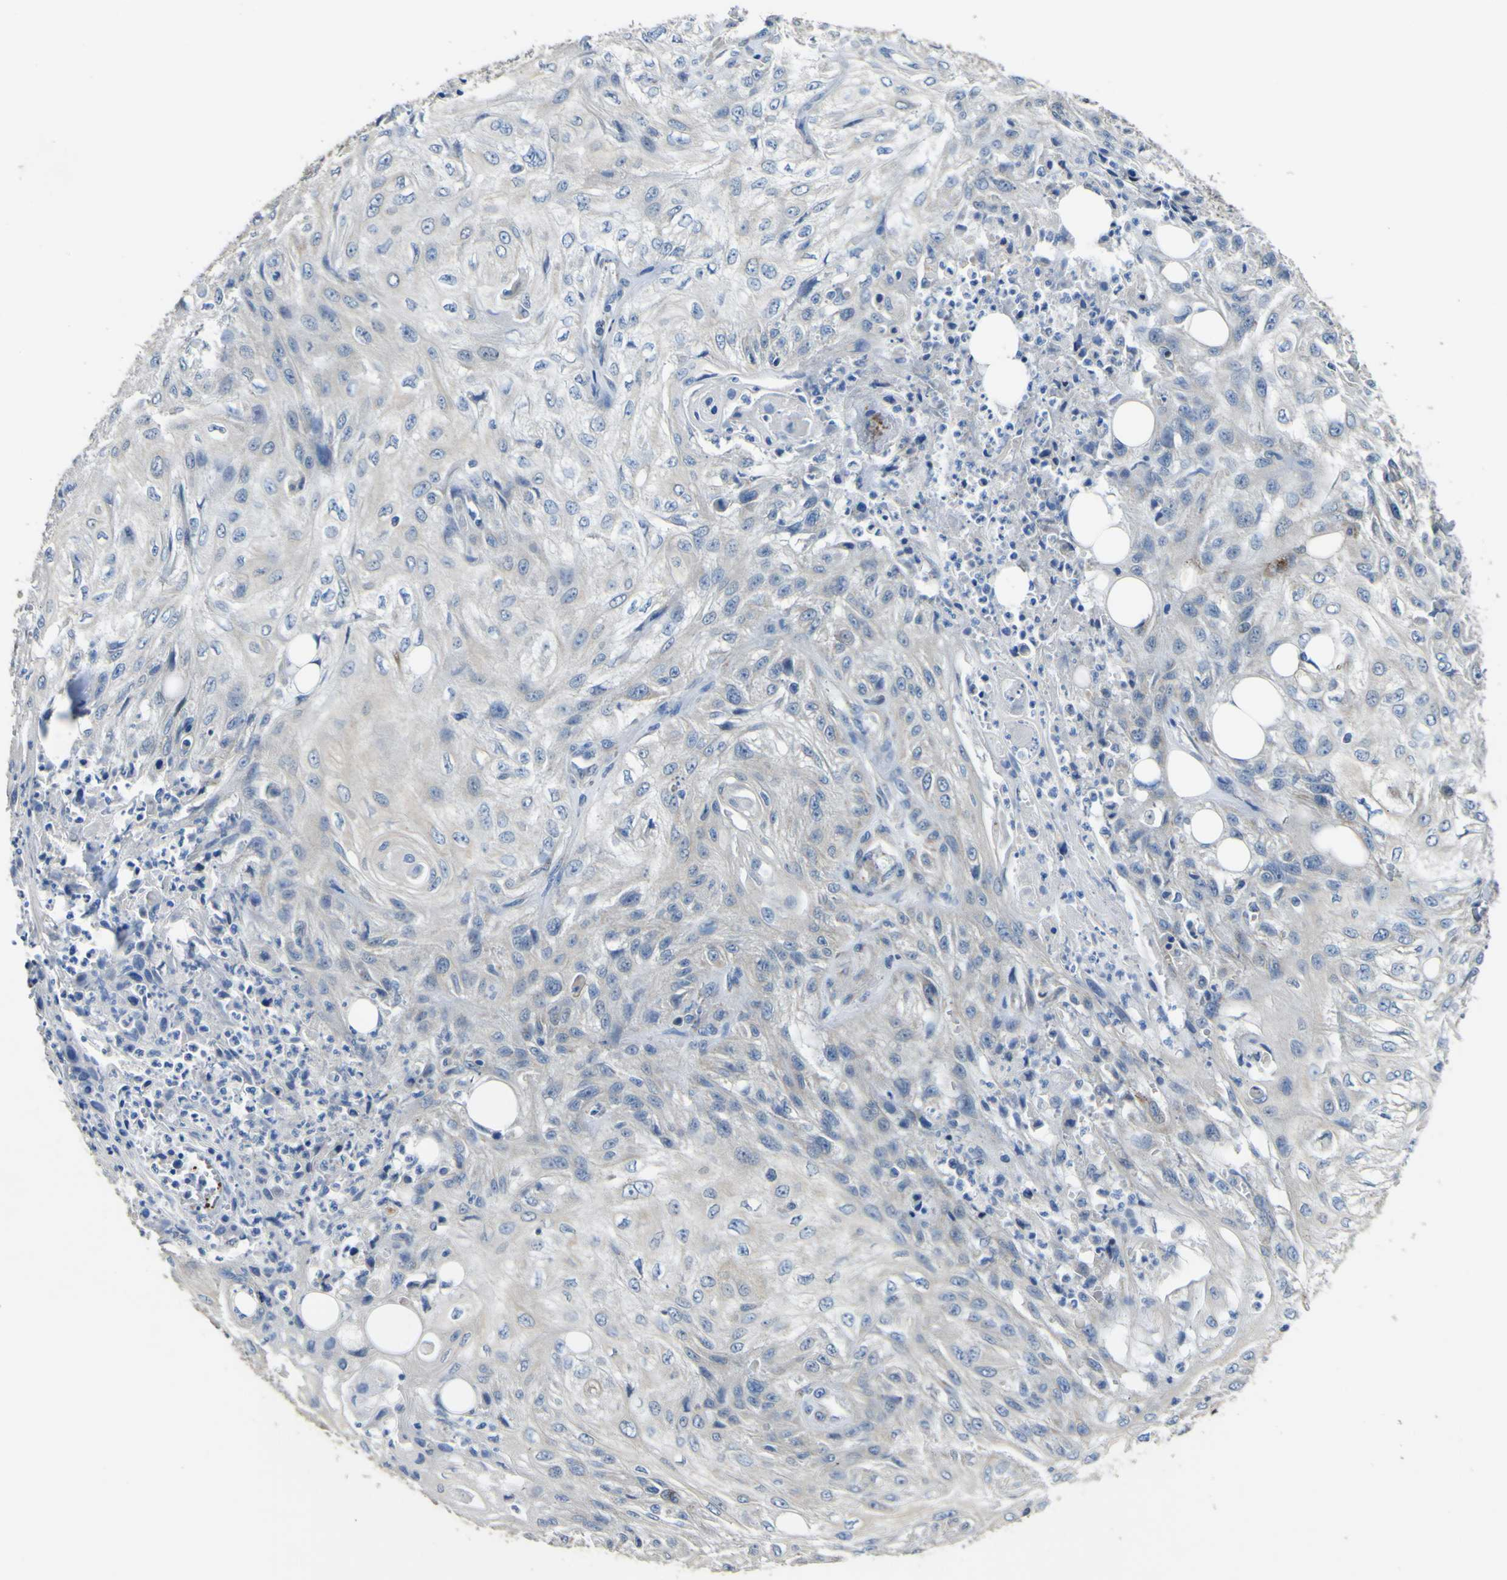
{"staining": {"intensity": "negative", "quantity": "none", "location": "none"}, "tissue": "skin cancer", "cell_type": "Tumor cells", "image_type": "cancer", "snomed": [{"axis": "morphology", "description": "Squamous cell carcinoma, NOS"}, {"axis": "topography", "description": "Skin"}], "caption": "This is an immunohistochemistry photomicrograph of skin cancer (squamous cell carcinoma). There is no staining in tumor cells.", "gene": "ALDH18A1", "patient": {"sex": "male", "age": 75}}